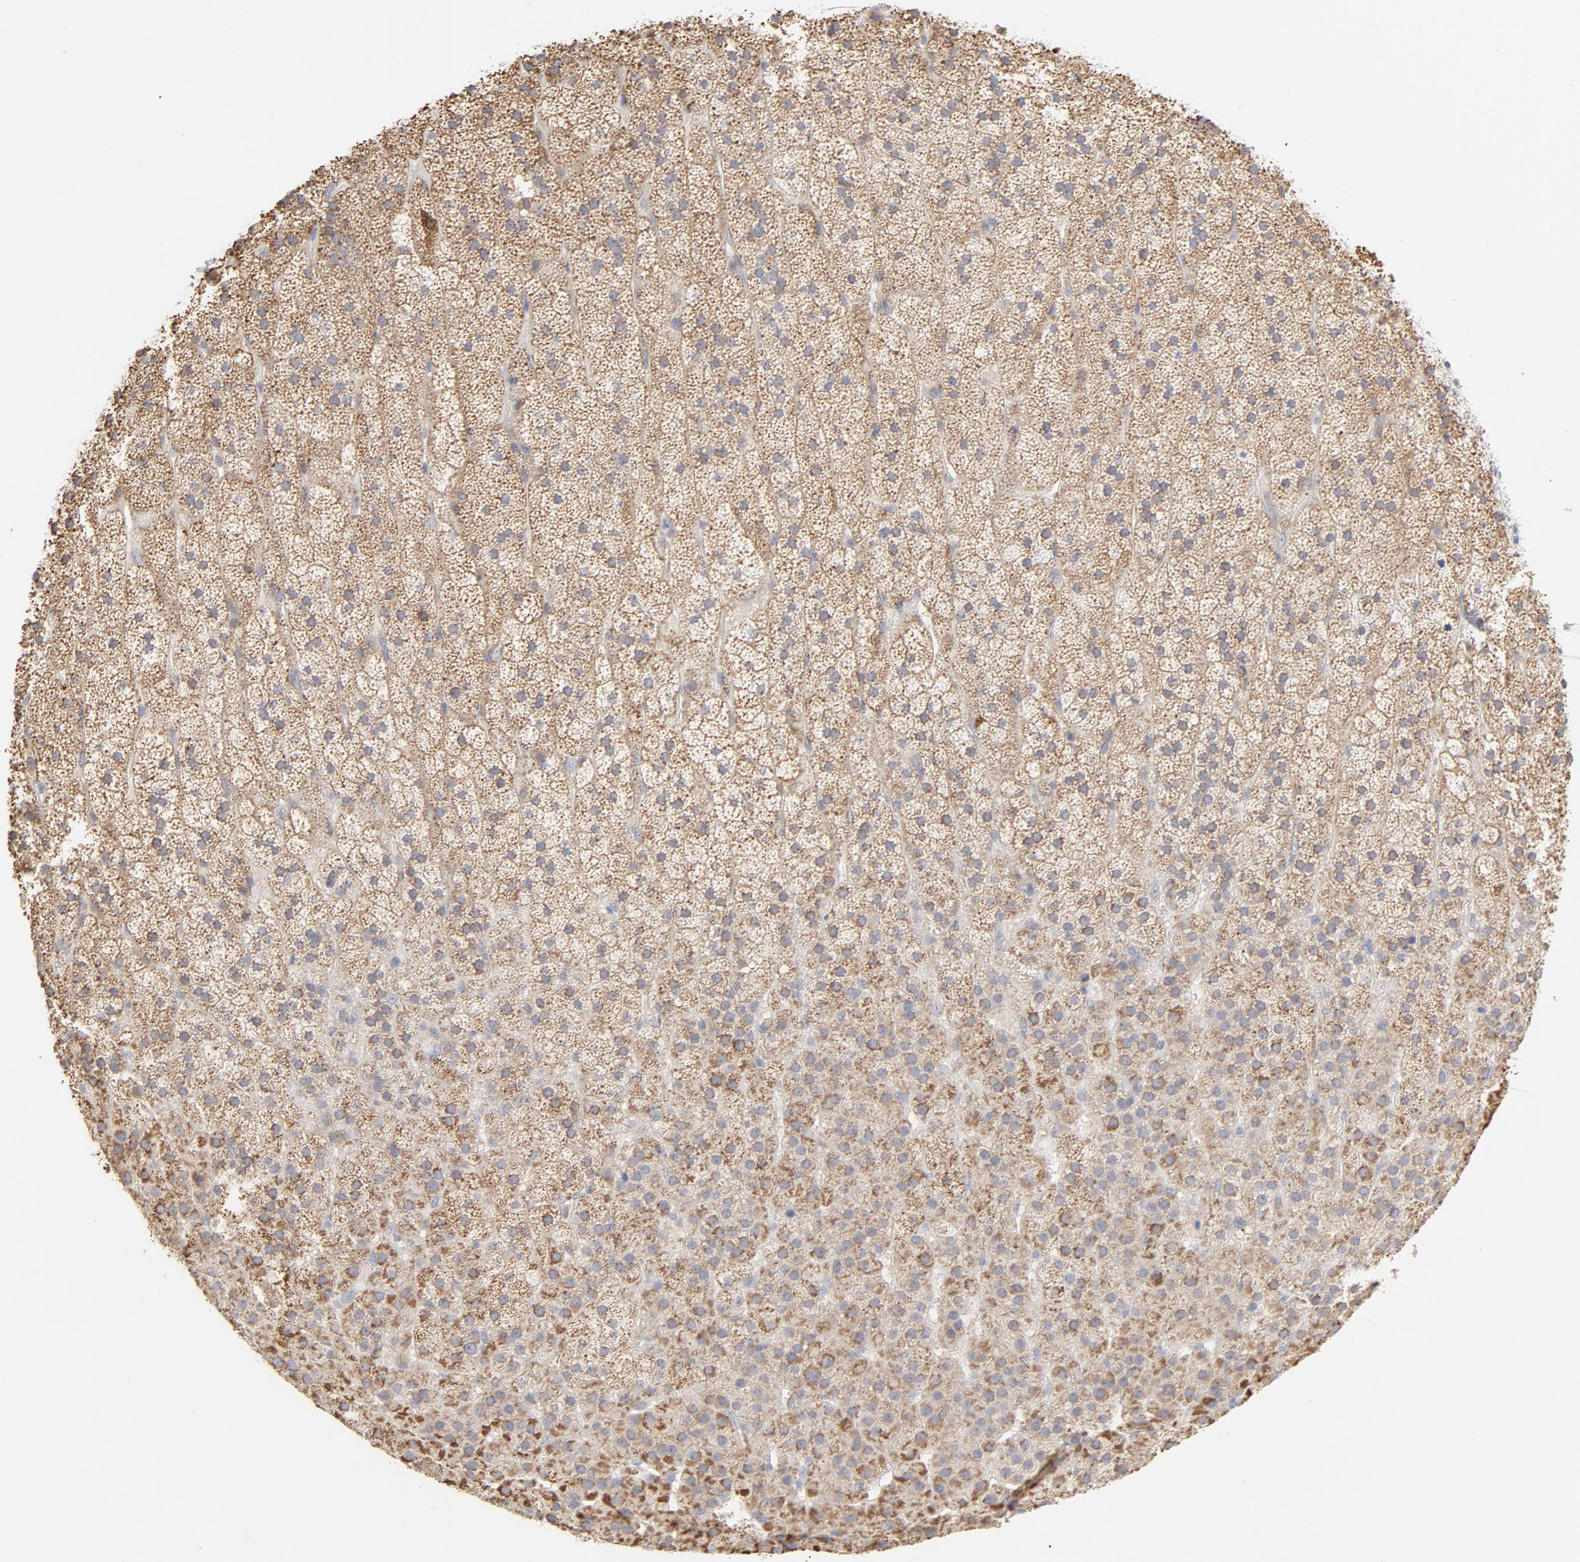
{"staining": {"intensity": "moderate", "quantity": ">75%", "location": "cytoplasmic/membranous"}, "tissue": "adrenal gland", "cell_type": "Glandular cells", "image_type": "normal", "snomed": [{"axis": "morphology", "description": "Normal tissue, NOS"}, {"axis": "topography", "description": "Adrenal gland"}], "caption": "This photomicrograph displays unremarkable adrenal gland stained with immunohistochemistry (IHC) to label a protein in brown. The cytoplasmic/membranous of glandular cells show moderate positivity for the protein. Nuclei are counter-stained blue.", "gene": "PPFIBP2", "patient": {"sex": "male", "age": 35}}